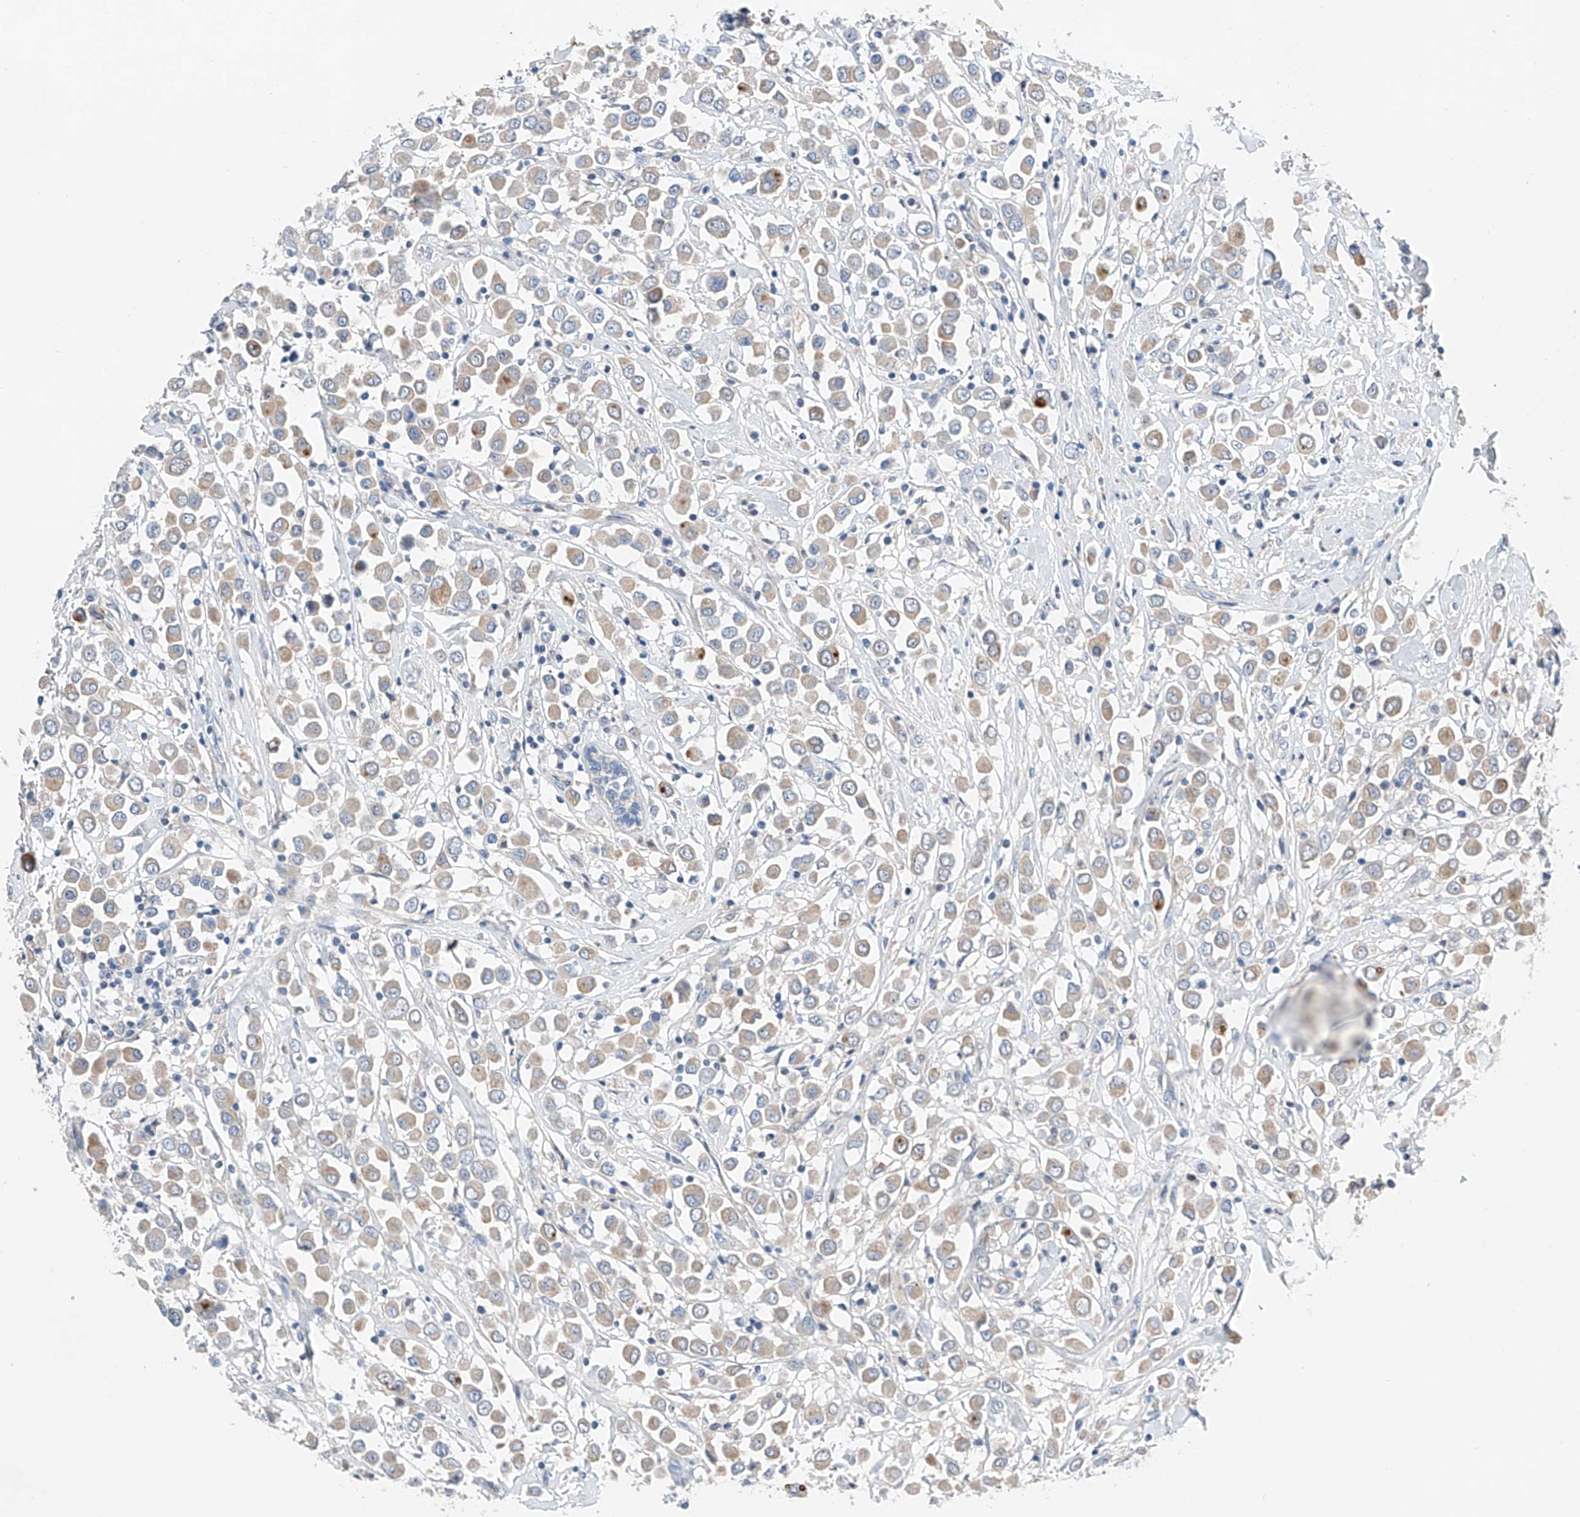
{"staining": {"intensity": "moderate", "quantity": "<25%", "location": "cytoplasmic/membranous"}, "tissue": "breast cancer", "cell_type": "Tumor cells", "image_type": "cancer", "snomed": [{"axis": "morphology", "description": "Duct carcinoma"}, {"axis": "topography", "description": "Breast"}], "caption": "IHC (DAB) staining of invasive ductal carcinoma (breast) shows moderate cytoplasmic/membranous protein staining in about <25% of tumor cells.", "gene": "GPC4", "patient": {"sex": "female", "age": 61}}